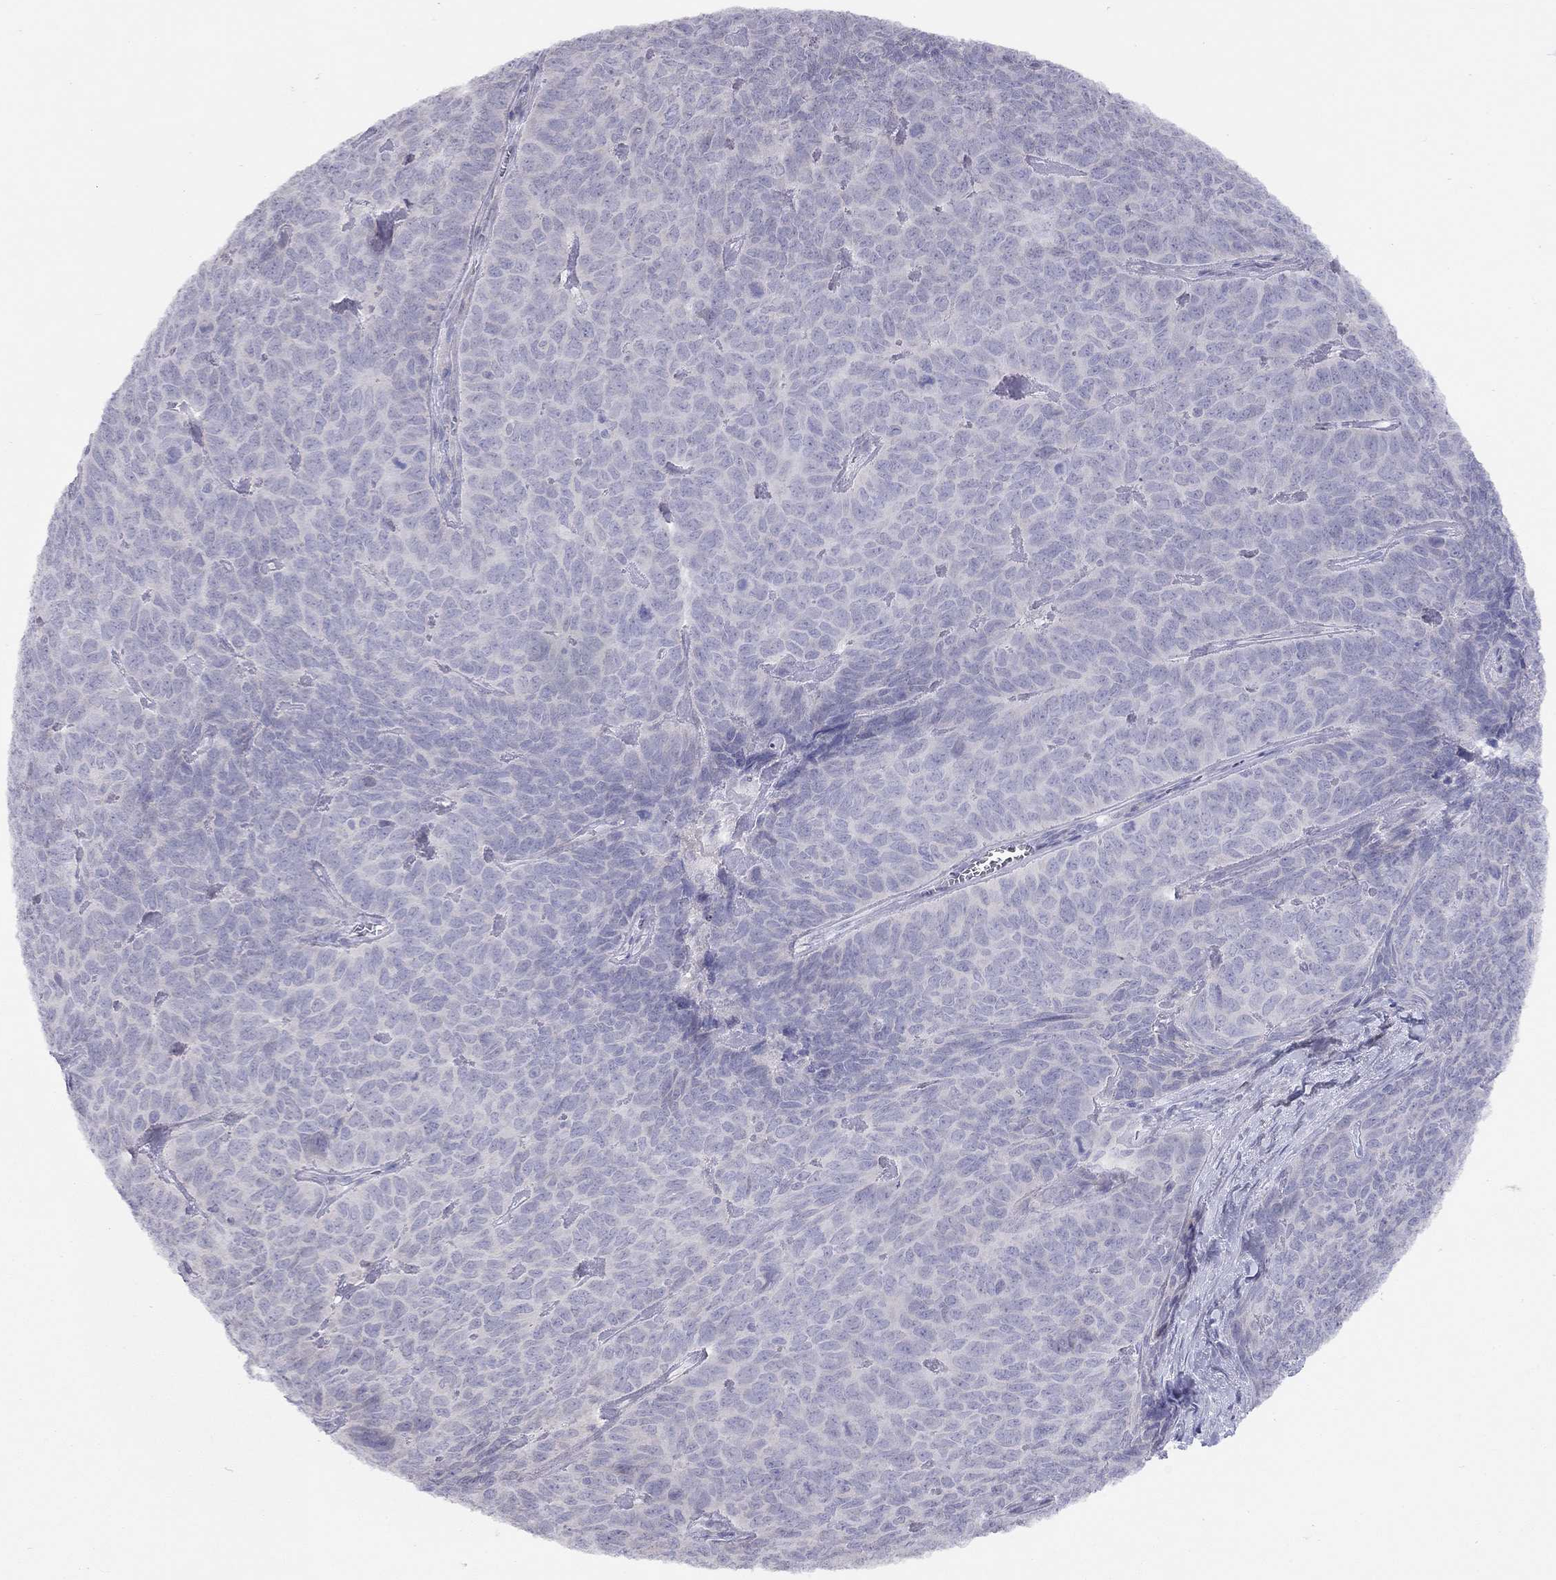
{"staining": {"intensity": "negative", "quantity": "none", "location": "none"}, "tissue": "skin cancer", "cell_type": "Tumor cells", "image_type": "cancer", "snomed": [{"axis": "morphology", "description": "Squamous cell carcinoma, NOS"}, {"axis": "topography", "description": "Skin"}, {"axis": "topography", "description": "Anal"}], "caption": "Immunohistochemistry (IHC) micrograph of human skin cancer (squamous cell carcinoma) stained for a protein (brown), which displays no staining in tumor cells. The staining was performed using DAB to visualize the protein expression in brown, while the nuclei were stained in blue with hematoxylin (Magnification: 20x).", "gene": "SYTL2", "patient": {"sex": "female", "age": 51}}